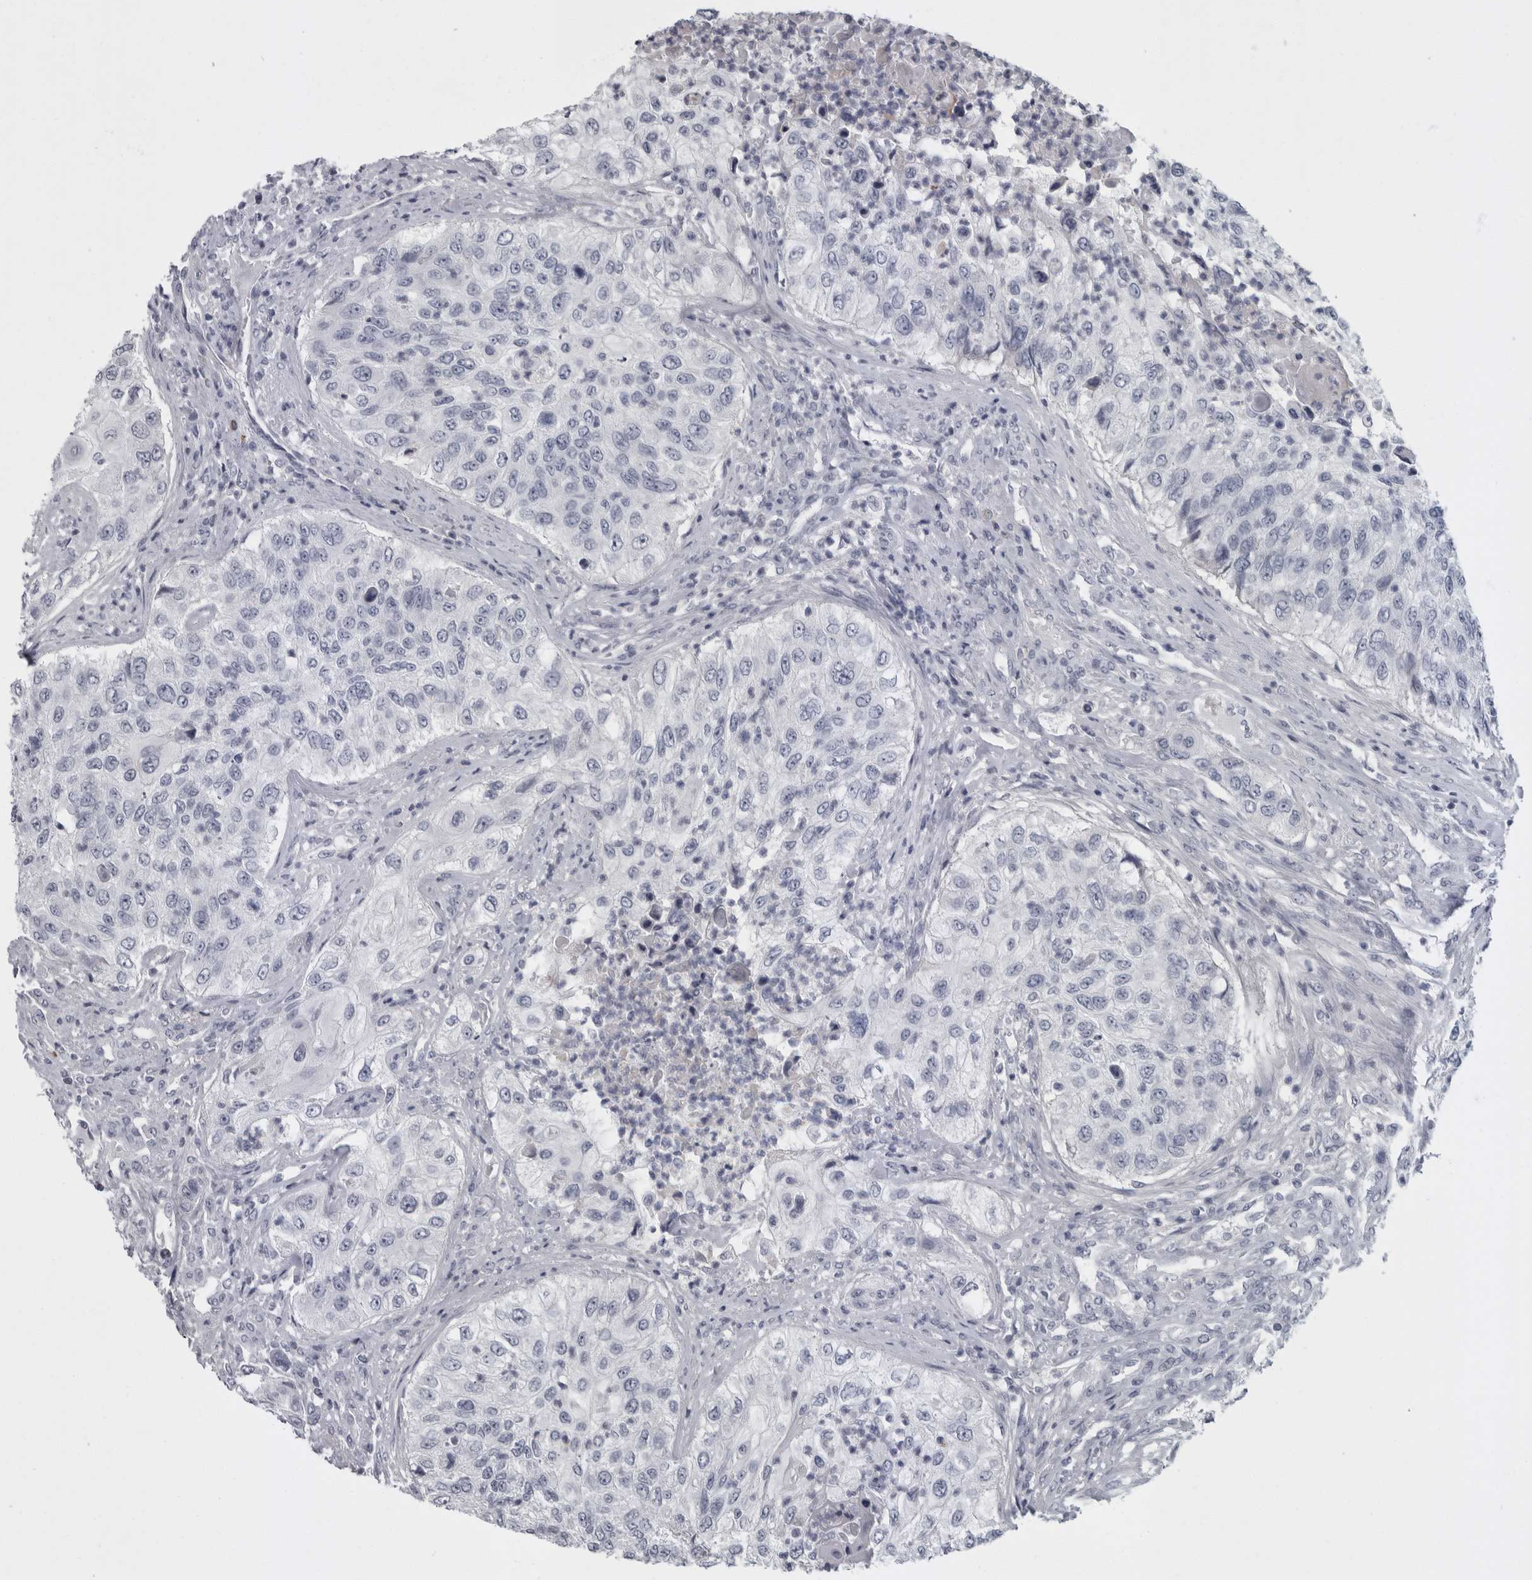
{"staining": {"intensity": "negative", "quantity": "none", "location": "none"}, "tissue": "urothelial cancer", "cell_type": "Tumor cells", "image_type": "cancer", "snomed": [{"axis": "morphology", "description": "Urothelial carcinoma, High grade"}, {"axis": "topography", "description": "Urinary bladder"}], "caption": "There is no significant expression in tumor cells of high-grade urothelial carcinoma.", "gene": "SLC25A39", "patient": {"sex": "female", "age": 60}}